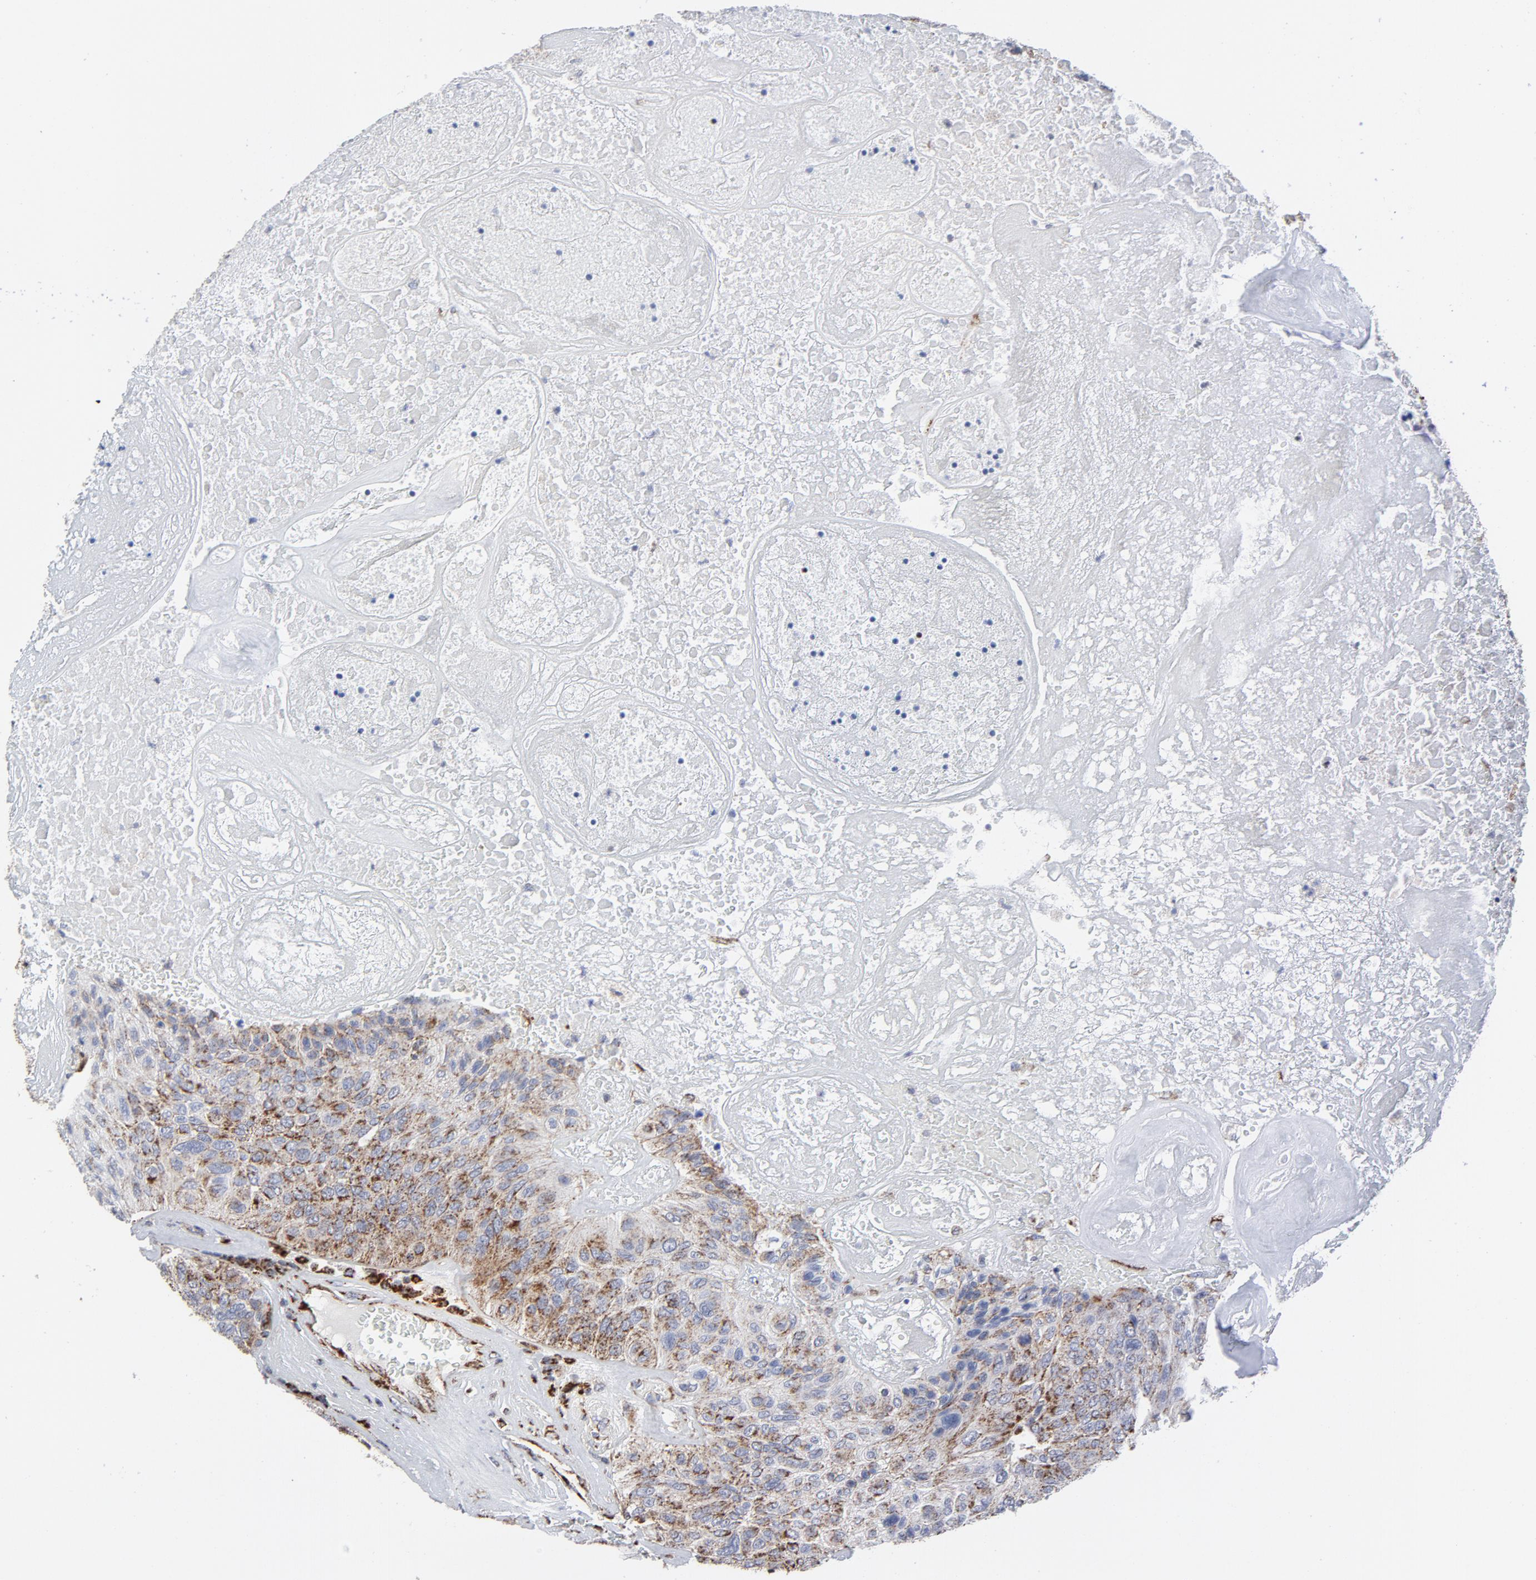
{"staining": {"intensity": "moderate", "quantity": ">75%", "location": "cytoplasmic/membranous"}, "tissue": "urothelial cancer", "cell_type": "Tumor cells", "image_type": "cancer", "snomed": [{"axis": "morphology", "description": "Urothelial carcinoma, High grade"}, {"axis": "topography", "description": "Urinary bladder"}], "caption": "Immunohistochemistry (DAB) staining of human high-grade urothelial carcinoma shows moderate cytoplasmic/membranous protein positivity in about >75% of tumor cells.", "gene": "CYCS", "patient": {"sex": "male", "age": 66}}